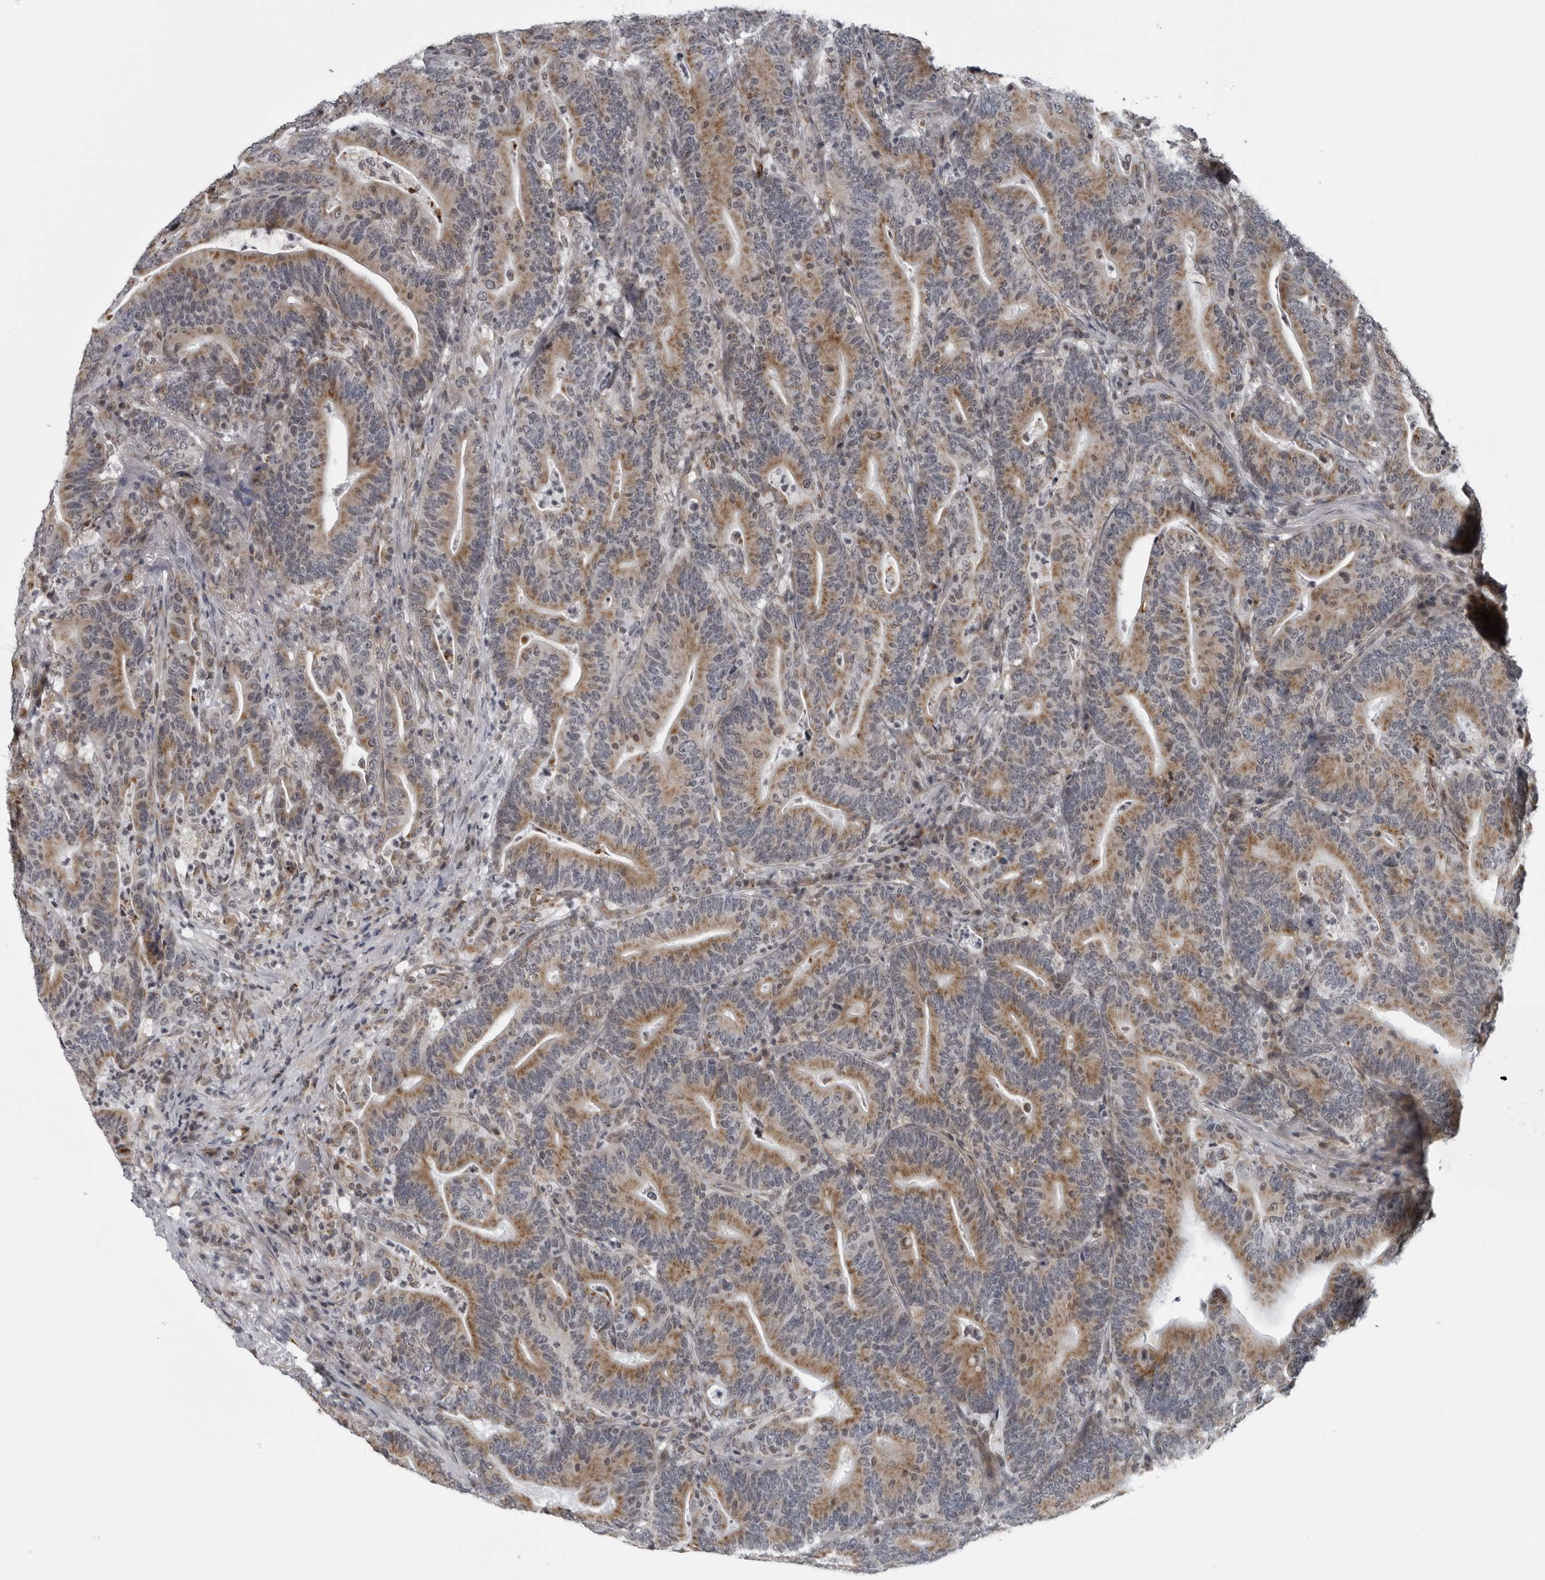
{"staining": {"intensity": "moderate", "quantity": ">75%", "location": "cytoplasmic/membranous"}, "tissue": "colorectal cancer", "cell_type": "Tumor cells", "image_type": "cancer", "snomed": [{"axis": "morphology", "description": "Adenocarcinoma, NOS"}, {"axis": "topography", "description": "Colon"}], "caption": "Colorectal cancer stained with a brown dye demonstrates moderate cytoplasmic/membranous positive staining in about >75% of tumor cells.", "gene": "RTCA", "patient": {"sex": "female", "age": 66}}